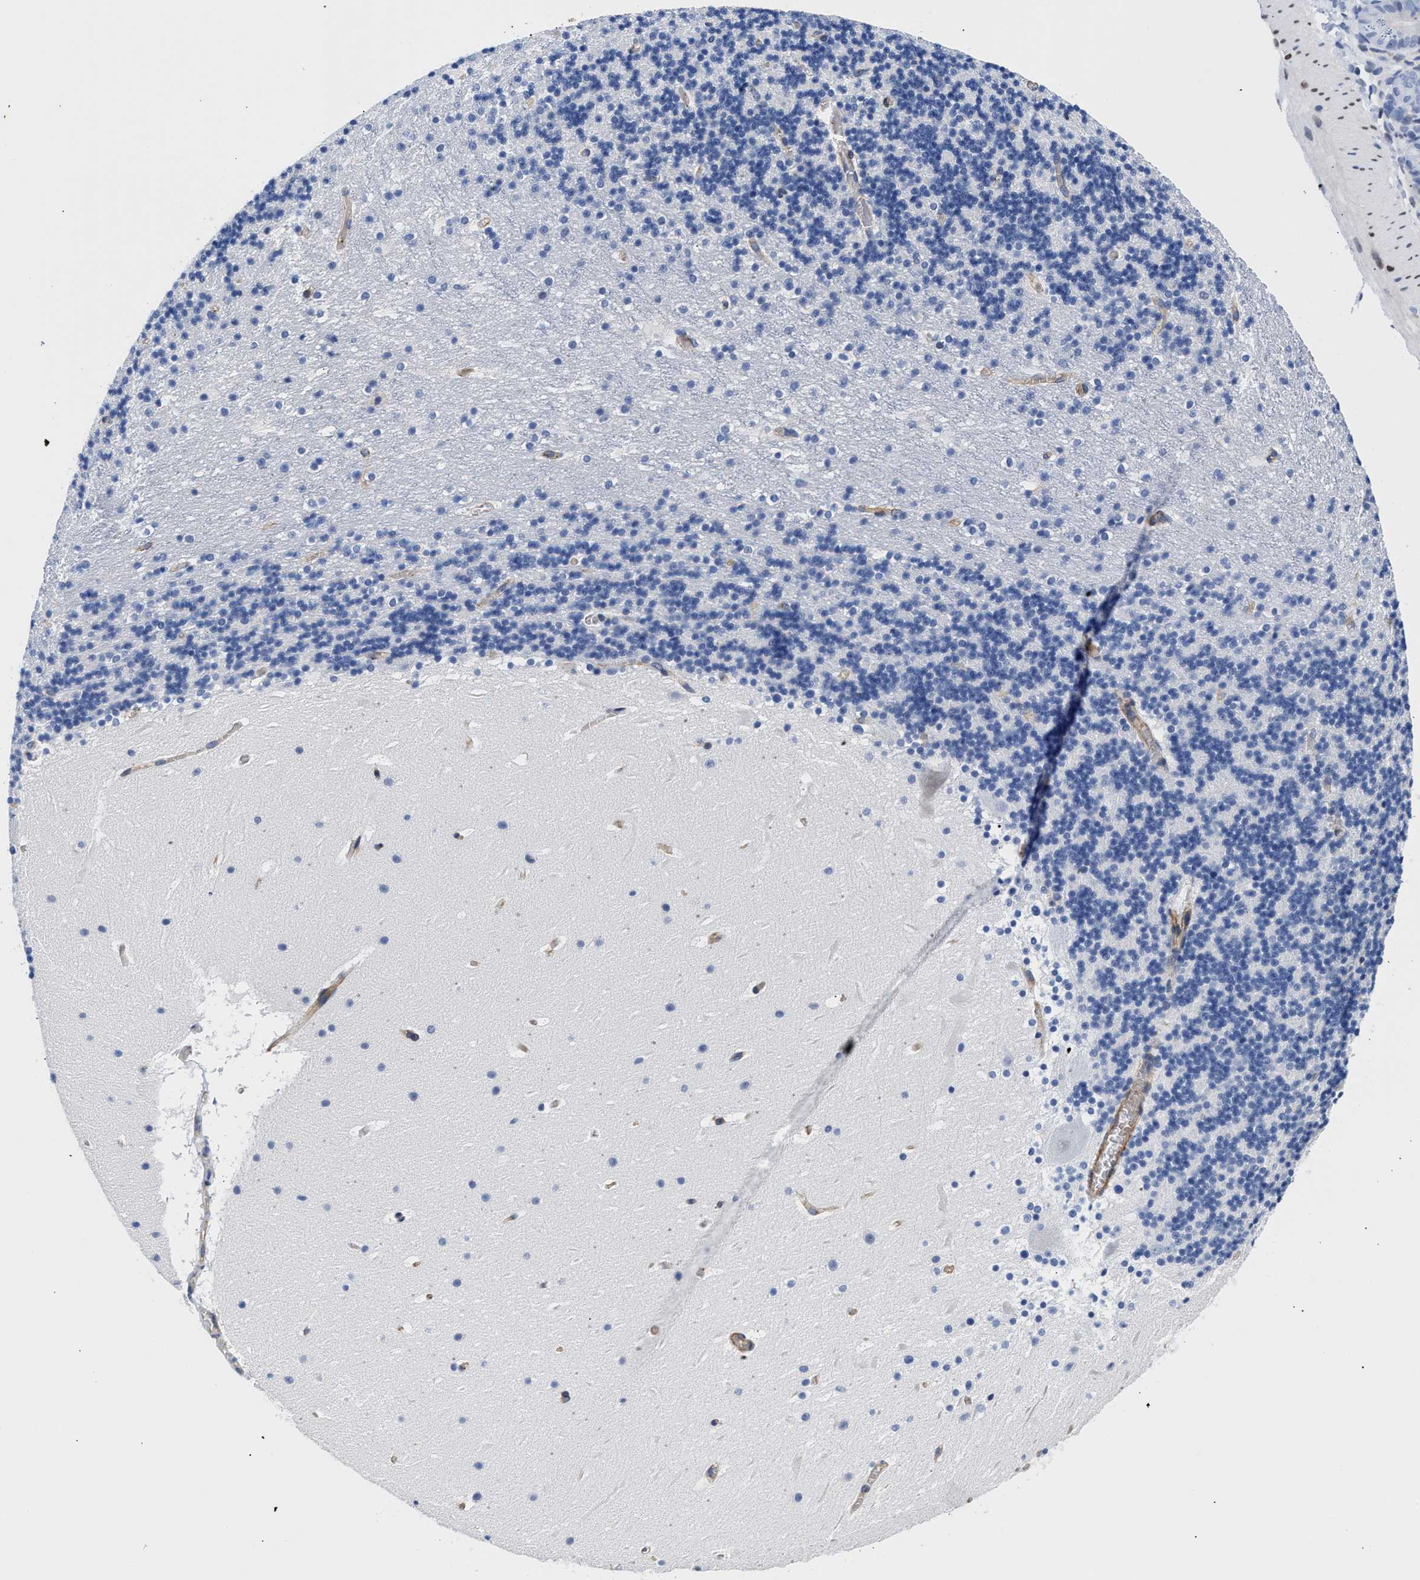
{"staining": {"intensity": "negative", "quantity": "none", "location": "none"}, "tissue": "cerebellum", "cell_type": "Cells in granular layer", "image_type": "normal", "snomed": [{"axis": "morphology", "description": "Normal tissue, NOS"}, {"axis": "topography", "description": "Cerebellum"}], "caption": "This is an immunohistochemistry (IHC) micrograph of normal cerebellum. There is no positivity in cells in granular layer.", "gene": "TRIM29", "patient": {"sex": "male", "age": 45}}